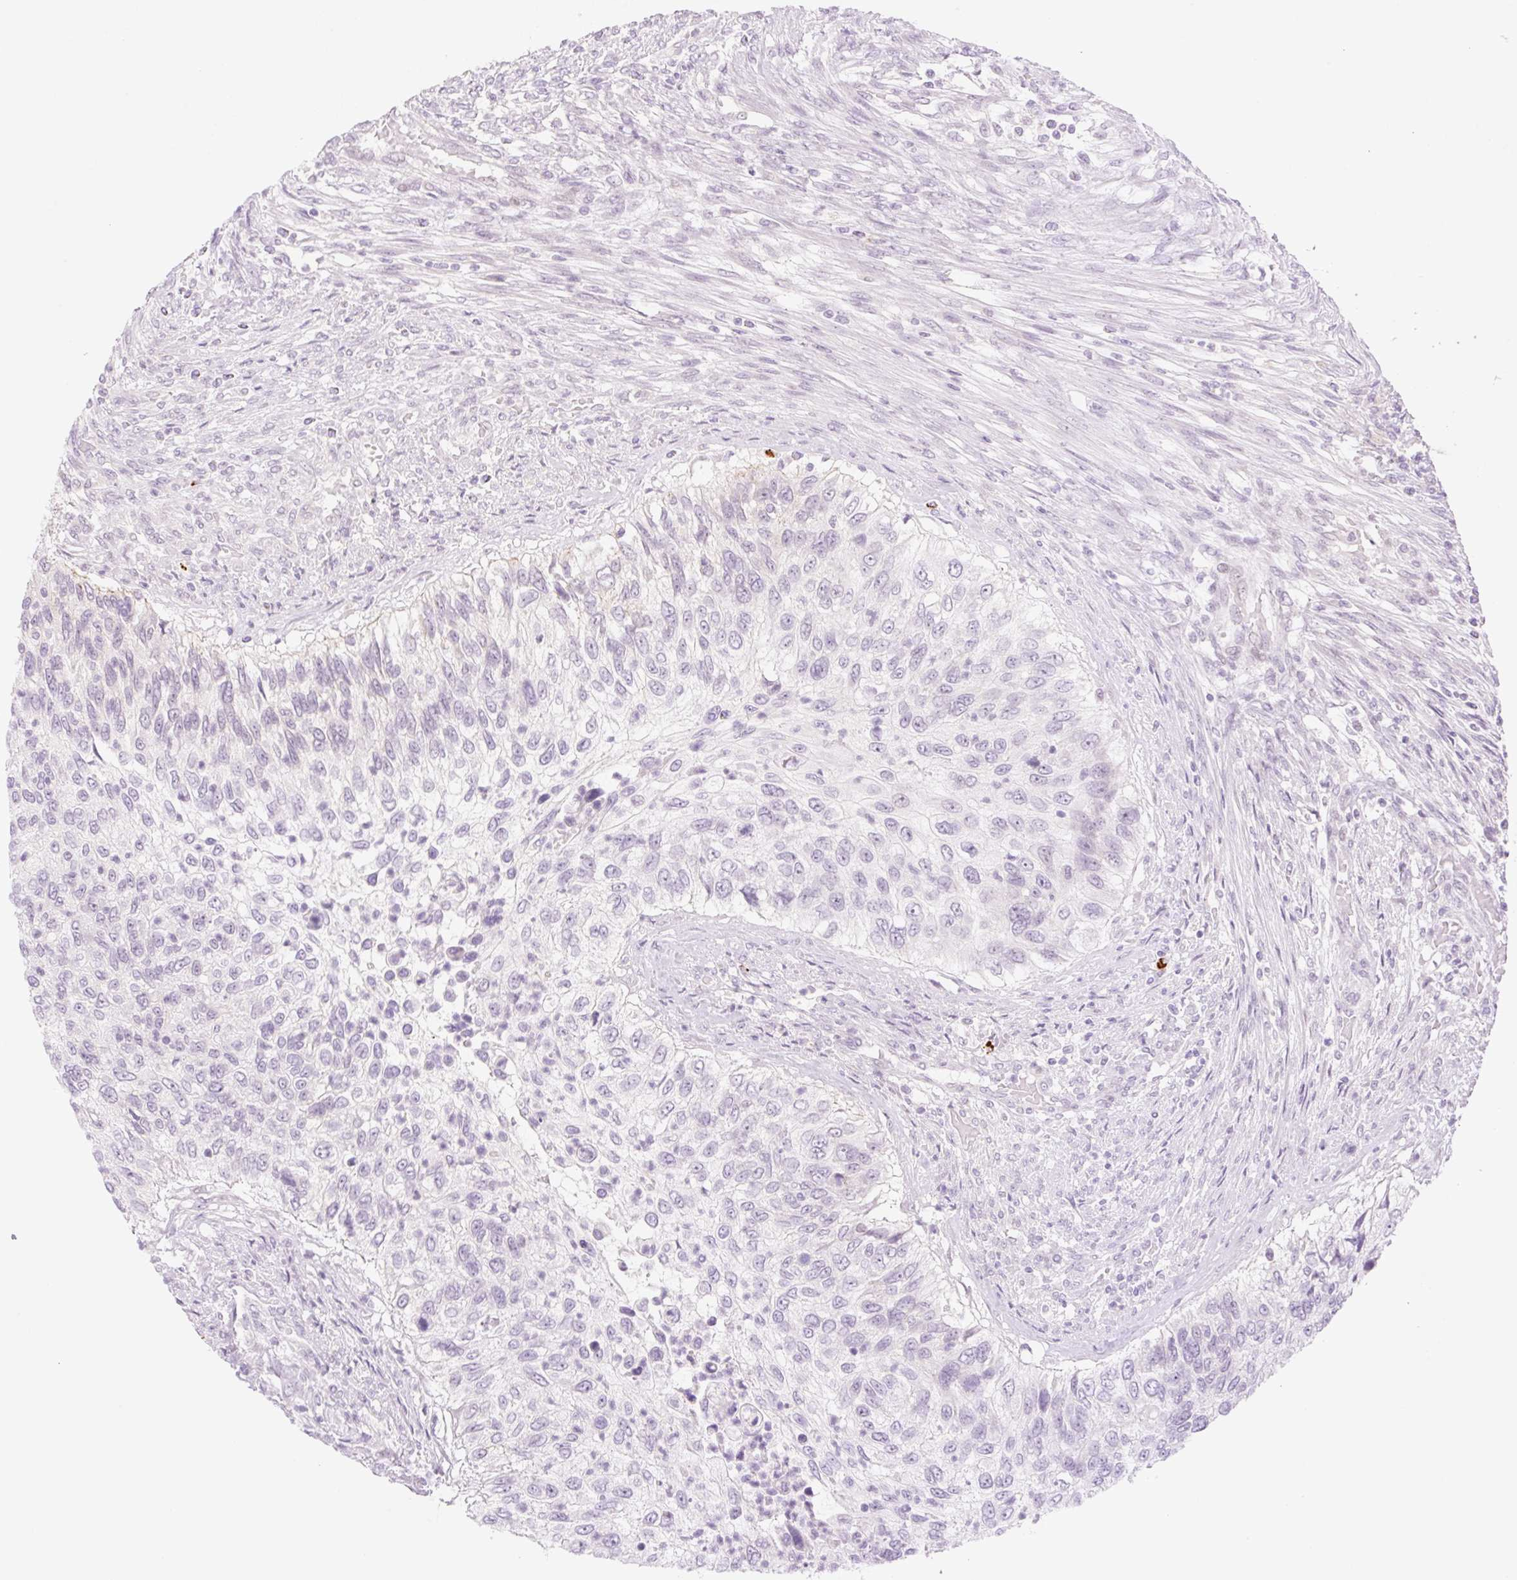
{"staining": {"intensity": "negative", "quantity": "none", "location": "none"}, "tissue": "urothelial cancer", "cell_type": "Tumor cells", "image_type": "cancer", "snomed": [{"axis": "morphology", "description": "Urothelial carcinoma, High grade"}, {"axis": "topography", "description": "Urinary bladder"}], "caption": "Tumor cells are negative for protein expression in human high-grade urothelial carcinoma.", "gene": "SPRYD4", "patient": {"sex": "female", "age": 60}}